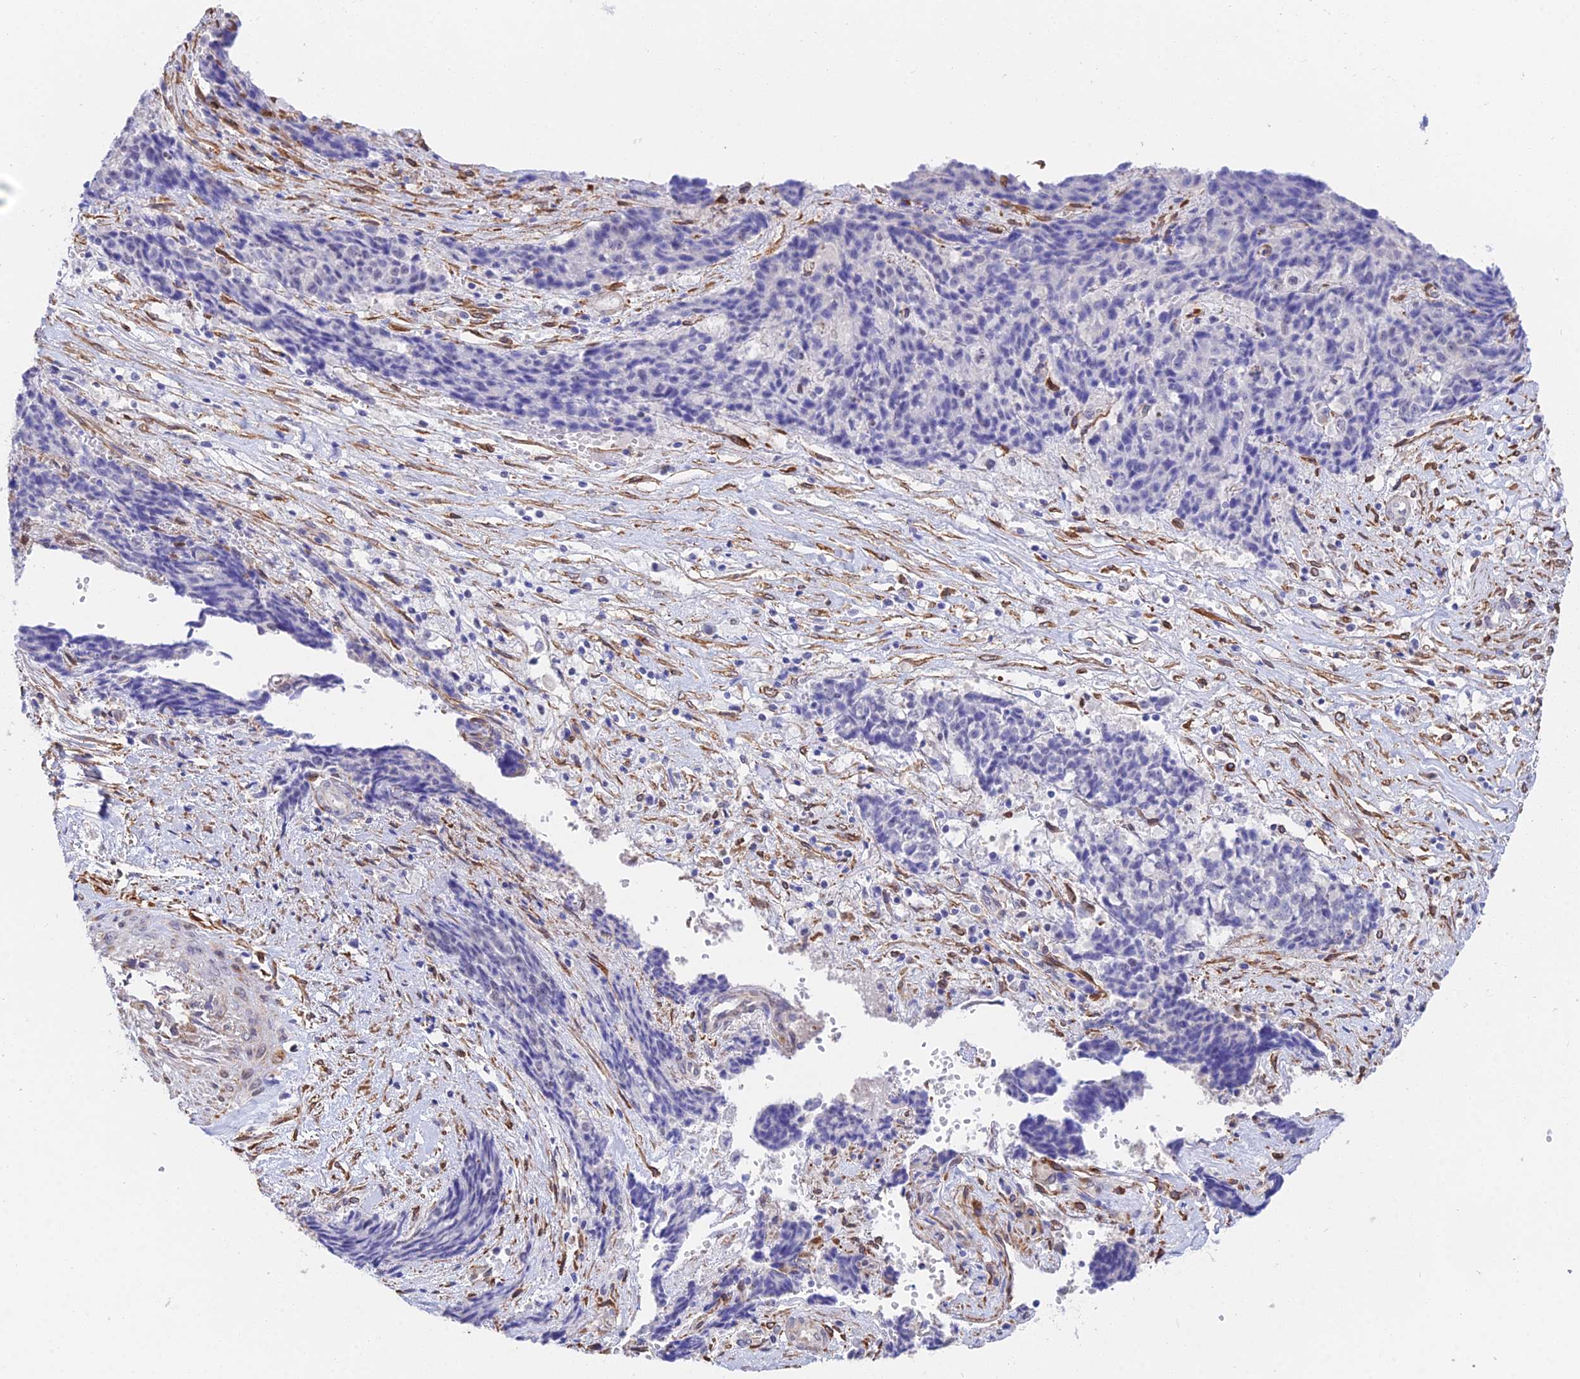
{"staining": {"intensity": "negative", "quantity": "none", "location": "none"}, "tissue": "ovarian cancer", "cell_type": "Tumor cells", "image_type": "cancer", "snomed": [{"axis": "morphology", "description": "Carcinoma, endometroid"}, {"axis": "topography", "description": "Ovary"}], "caption": "The IHC micrograph has no significant staining in tumor cells of ovarian cancer tissue. The staining was performed using DAB to visualize the protein expression in brown, while the nuclei were stained in blue with hematoxylin (Magnification: 20x).", "gene": "MXRA7", "patient": {"sex": "female", "age": 42}}